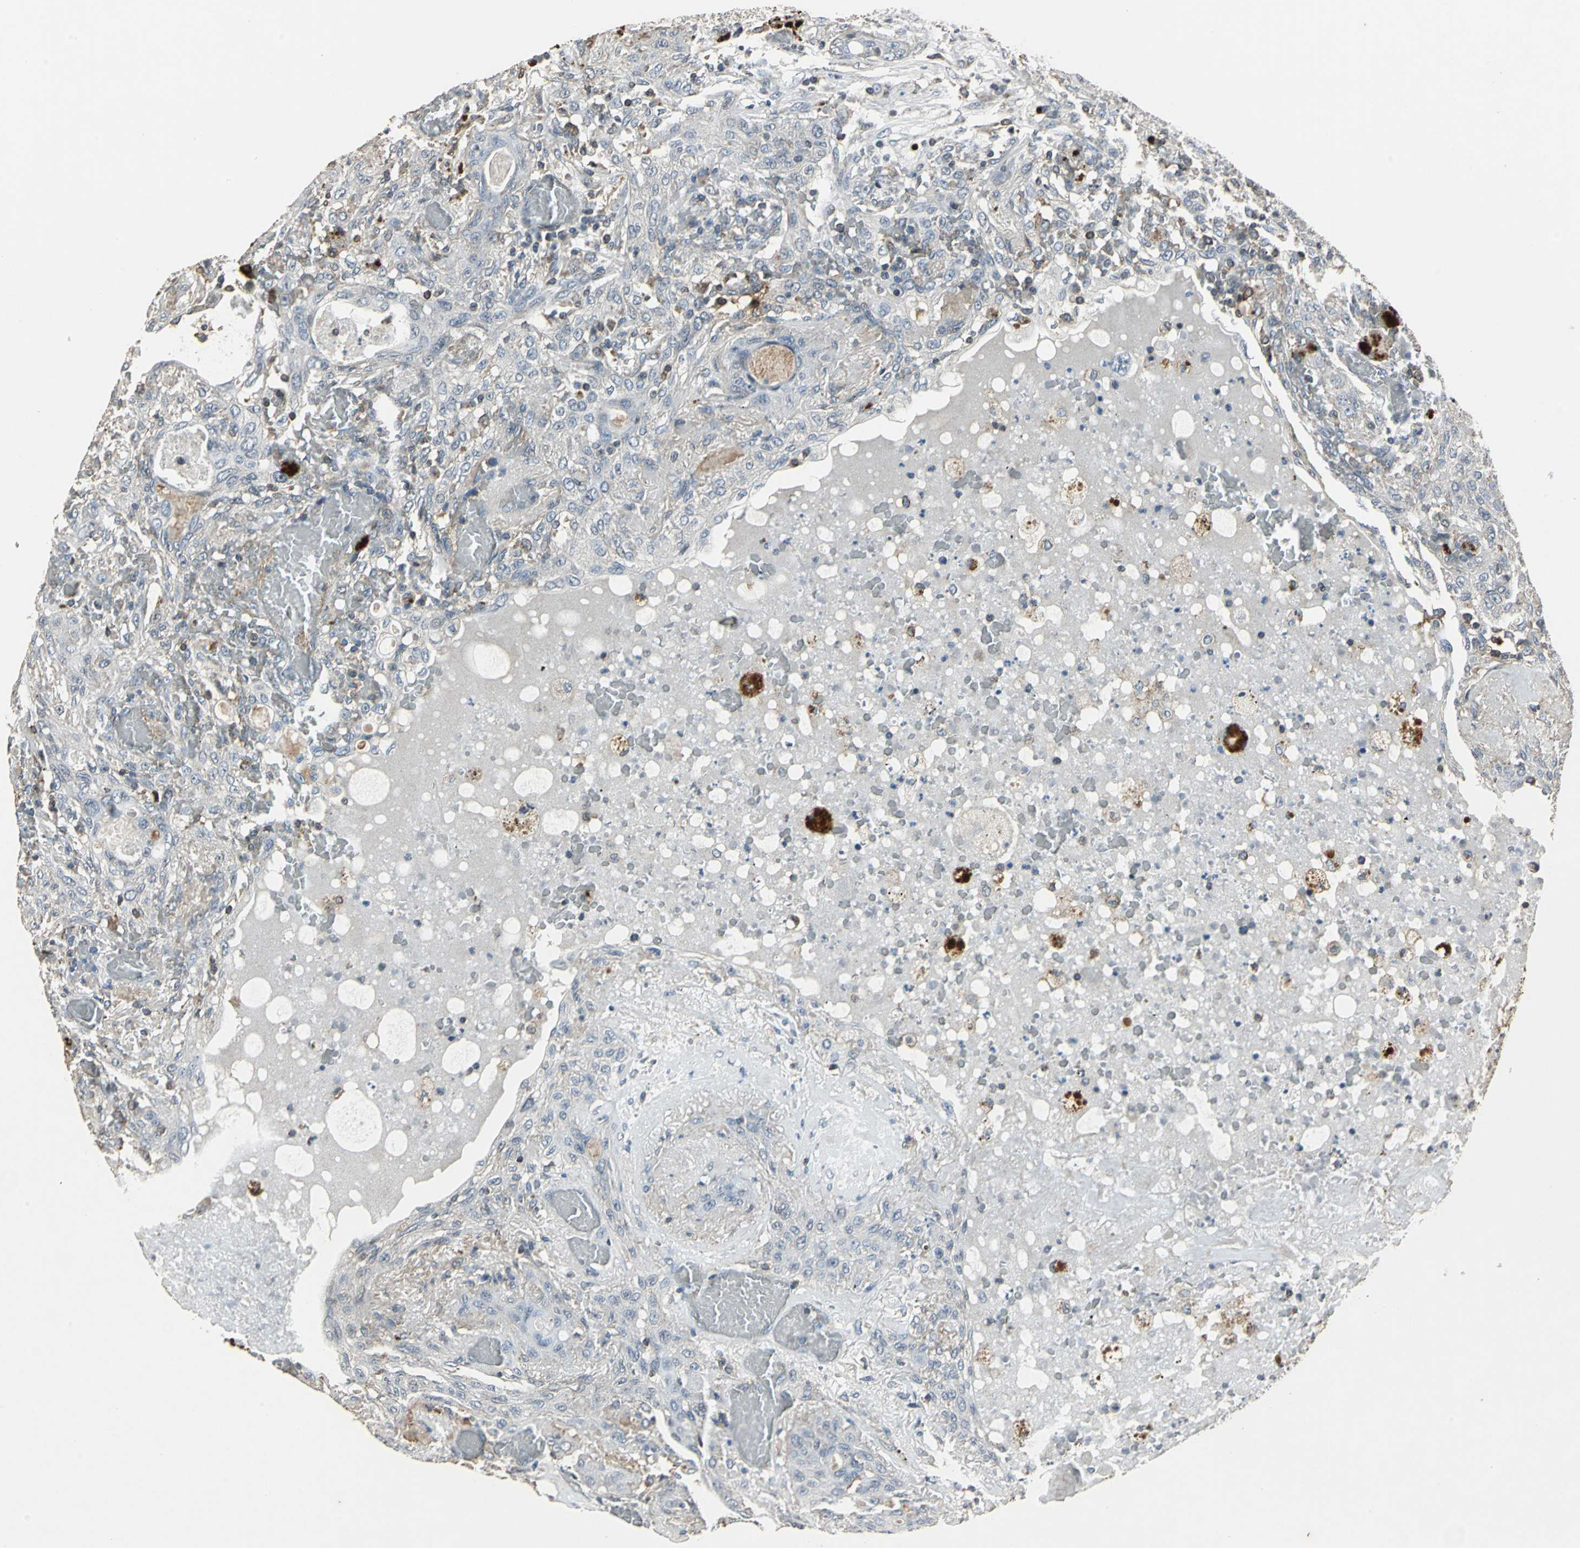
{"staining": {"intensity": "negative", "quantity": "none", "location": "none"}, "tissue": "lung cancer", "cell_type": "Tumor cells", "image_type": "cancer", "snomed": [{"axis": "morphology", "description": "Squamous cell carcinoma, NOS"}, {"axis": "topography", "description": "Lung"}], "caption": "Tumor cells are negative for protein expression in human squamous cell carcinoma (lung).", "gene": "DNAJB4", "patient": {"sex": "female", "age": 47}}